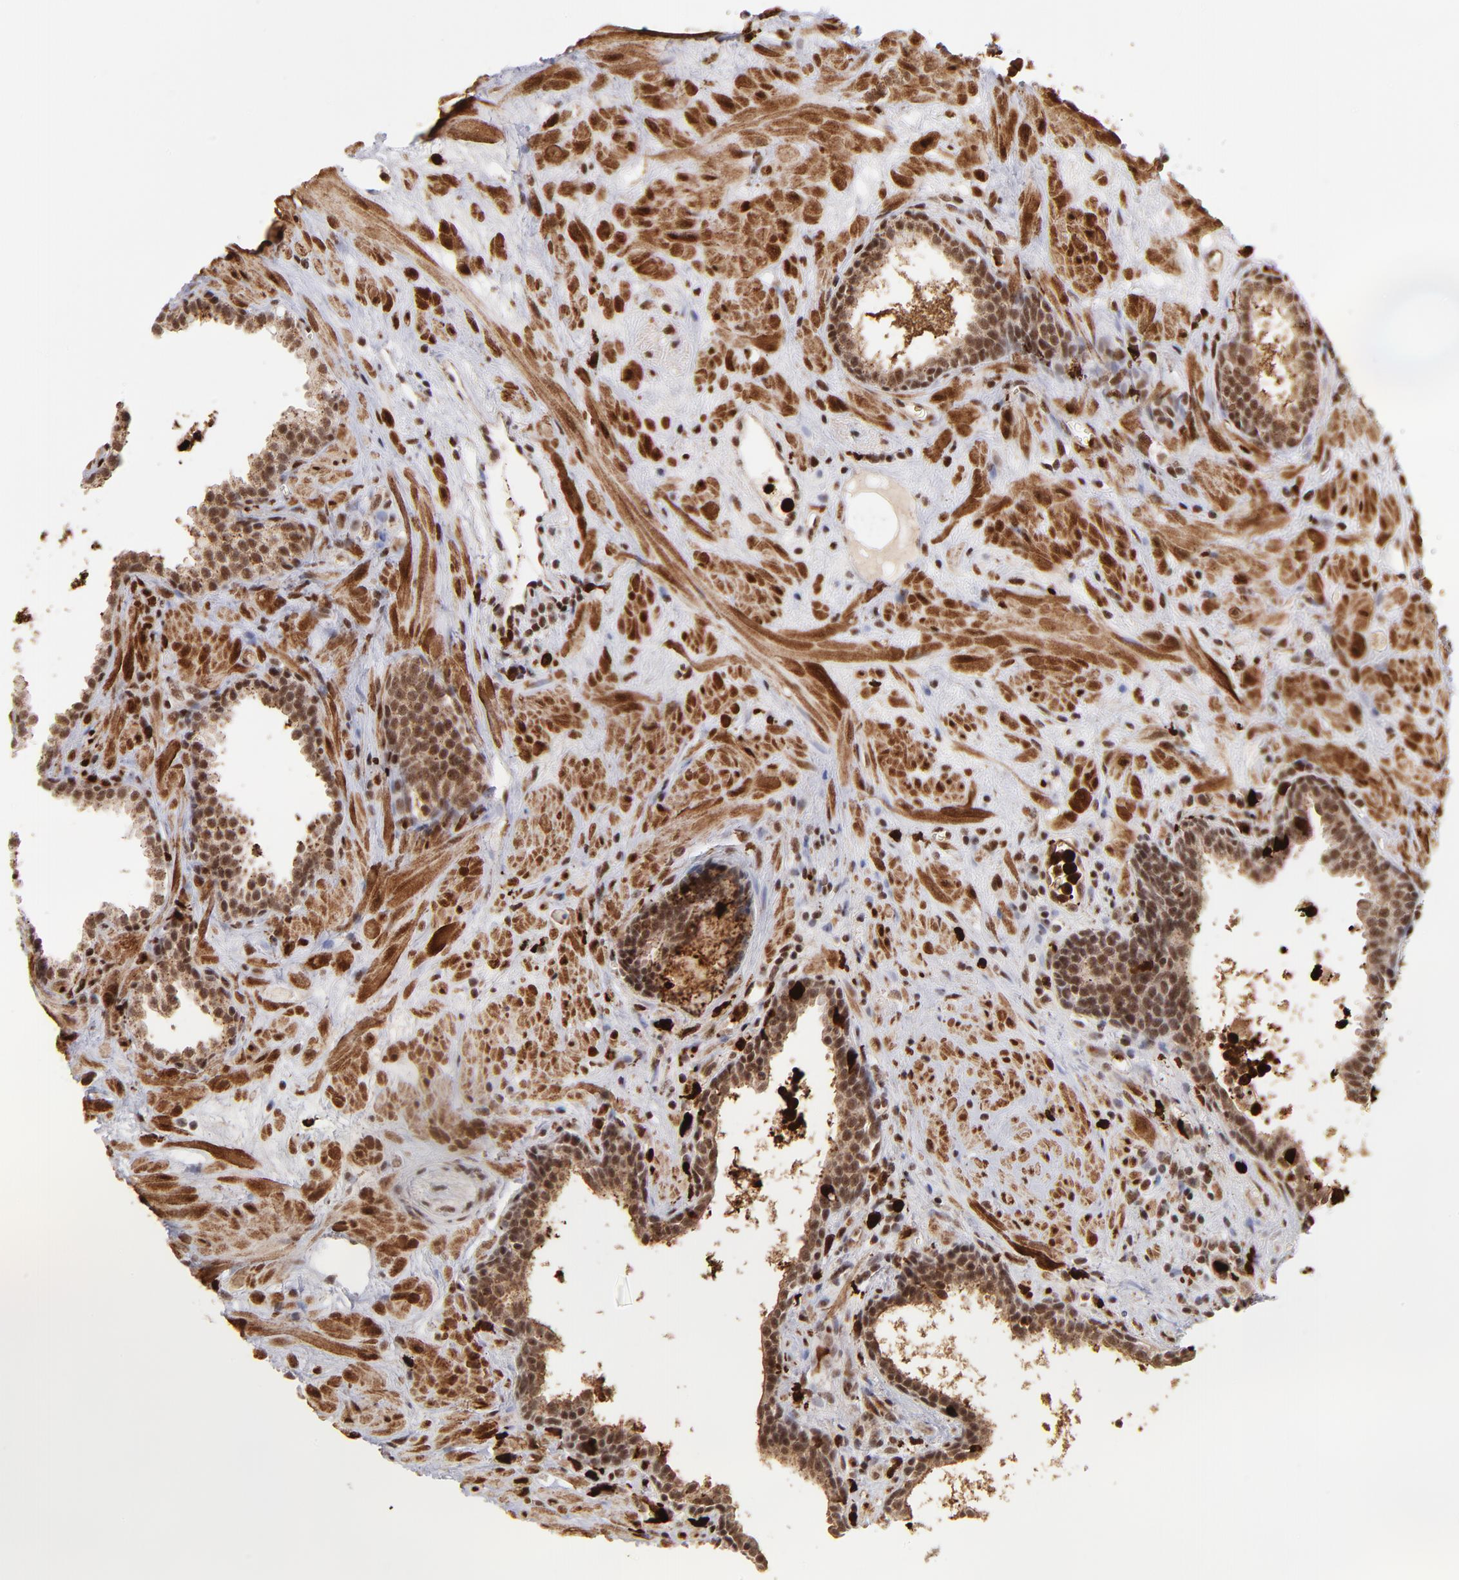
{"staining": {"intensity": "moderate", "quantity": ">75%", "location": "cytoplasmic/membranous,nuclear"}, "tissue": "prostate cancer", "cell_type": "Tumor cells", "image_type": "cancer", "snomed": [{"axis": "morphology", "description": "Adenocarcinoma, Low grade"}, {"axis": "topography", "description": "Prostate"}], "caption": "The immunohistochemical stain shows moderate cytoplasmic/membranous and nuclear positivity in tumor cells of low-grade adenocarcinoma (prostate) tissue. The staining was performed using DAB (3,3'-diaminobenzidine) to visualize the protein expression in brown, while the nuclei were stained in blue with hematoxylin (Magnification: 20x).", "gene": "ZFX", "patient": {"sex": "male", "age": 57}}